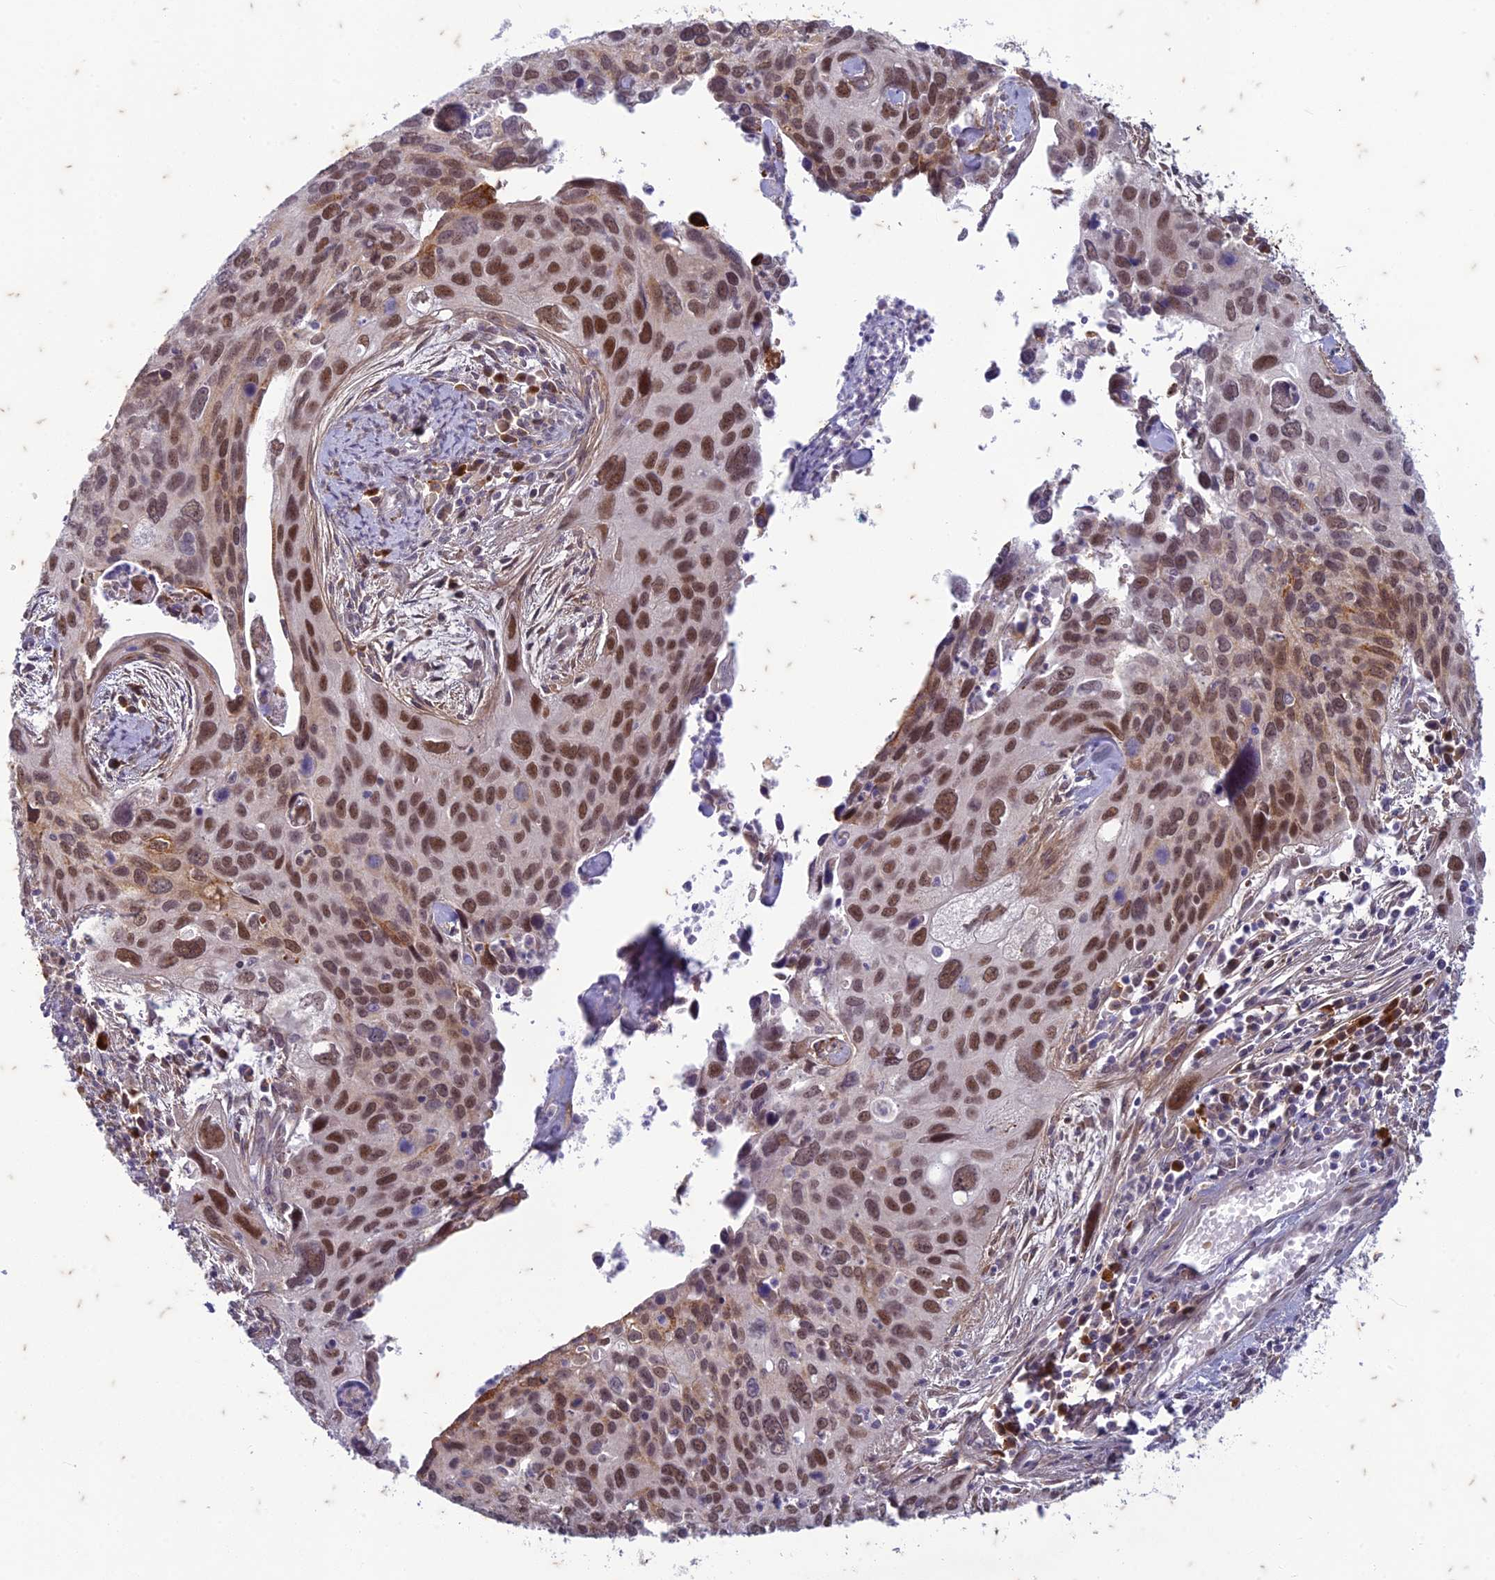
{"staining": {"intensity": "moderate", "quantity": ">75%", "location": "nuclear"}, "tissue": "cervical cancer", "cell_type": "Tumor cells", "image_type": "cancer", "snomed": [{"axis": "morphology", "description": "Squamous cell carcinoma, NOS"}, {"axis": "topography", "description": "Cervix"}], "caption": "Immunohistochemistry of squamous cell carcinoma (cervical) displays medium levels of moderate nuclear positivity in about >75% of tumor cells. Immunohistochemistry stains the protein in brown and the nuclei are stained blue.", "gene": "PABPN1L", "patient": {"sex": "female", "age": 55}}